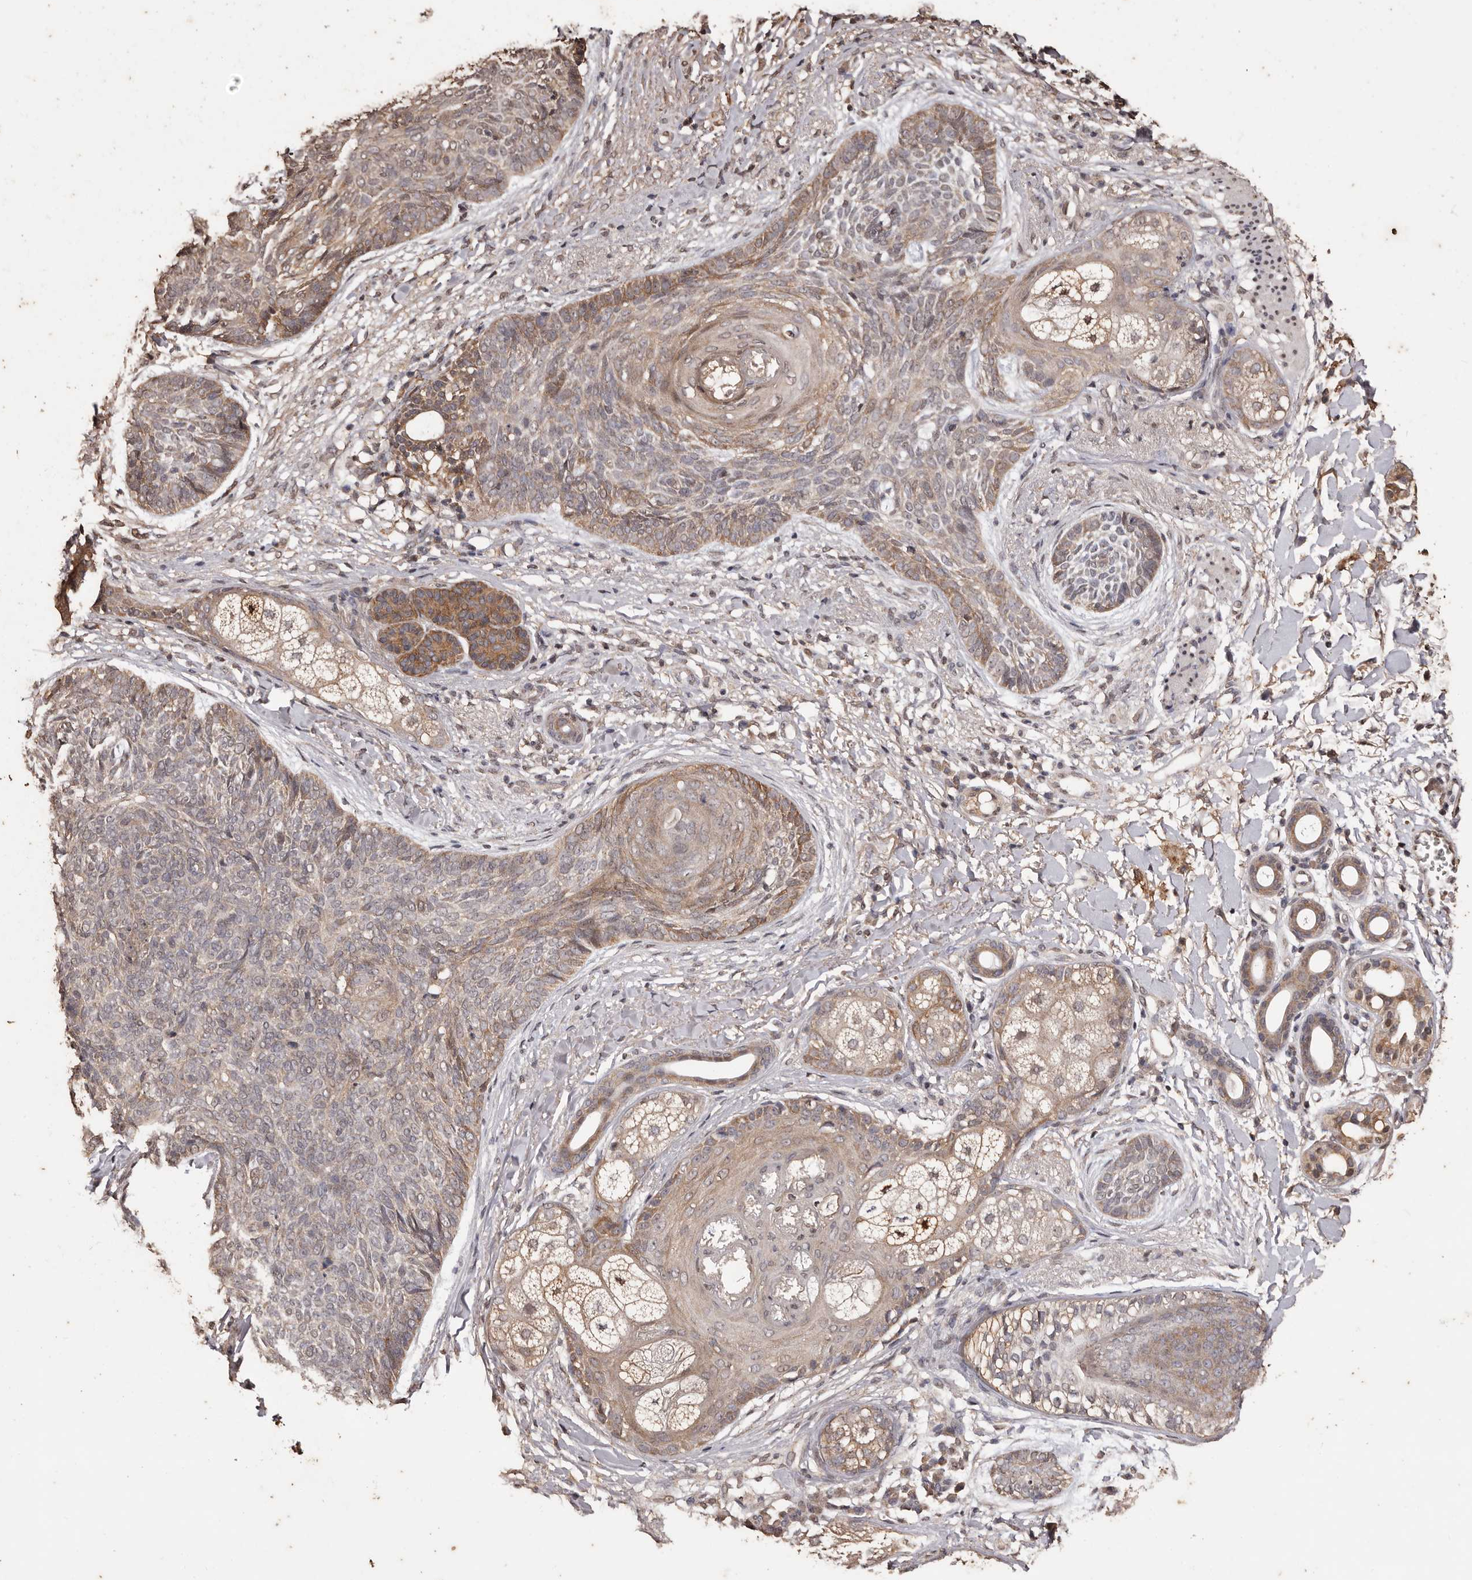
{"staining": {"intensity": "moderate", "quantity": "<25%", "location": "cytoplasmic/membranous"}, "tissue": "skin cancer", "cell_type": "Tumor cells", "image_type": "cancer", "snomed": [{"axis": "morphology", "description": "Basal cell carcinoma"}, {"axis": "topography", "description": "Skin"}], "caption": "The immunohistochemical stain highlights moderate cytoplasmic/membranous staining in tumor cells of basal cell carcinoma (skin) tissue.", "gene": "NAV1", "patient": {"sex": "male", "age": 85}}